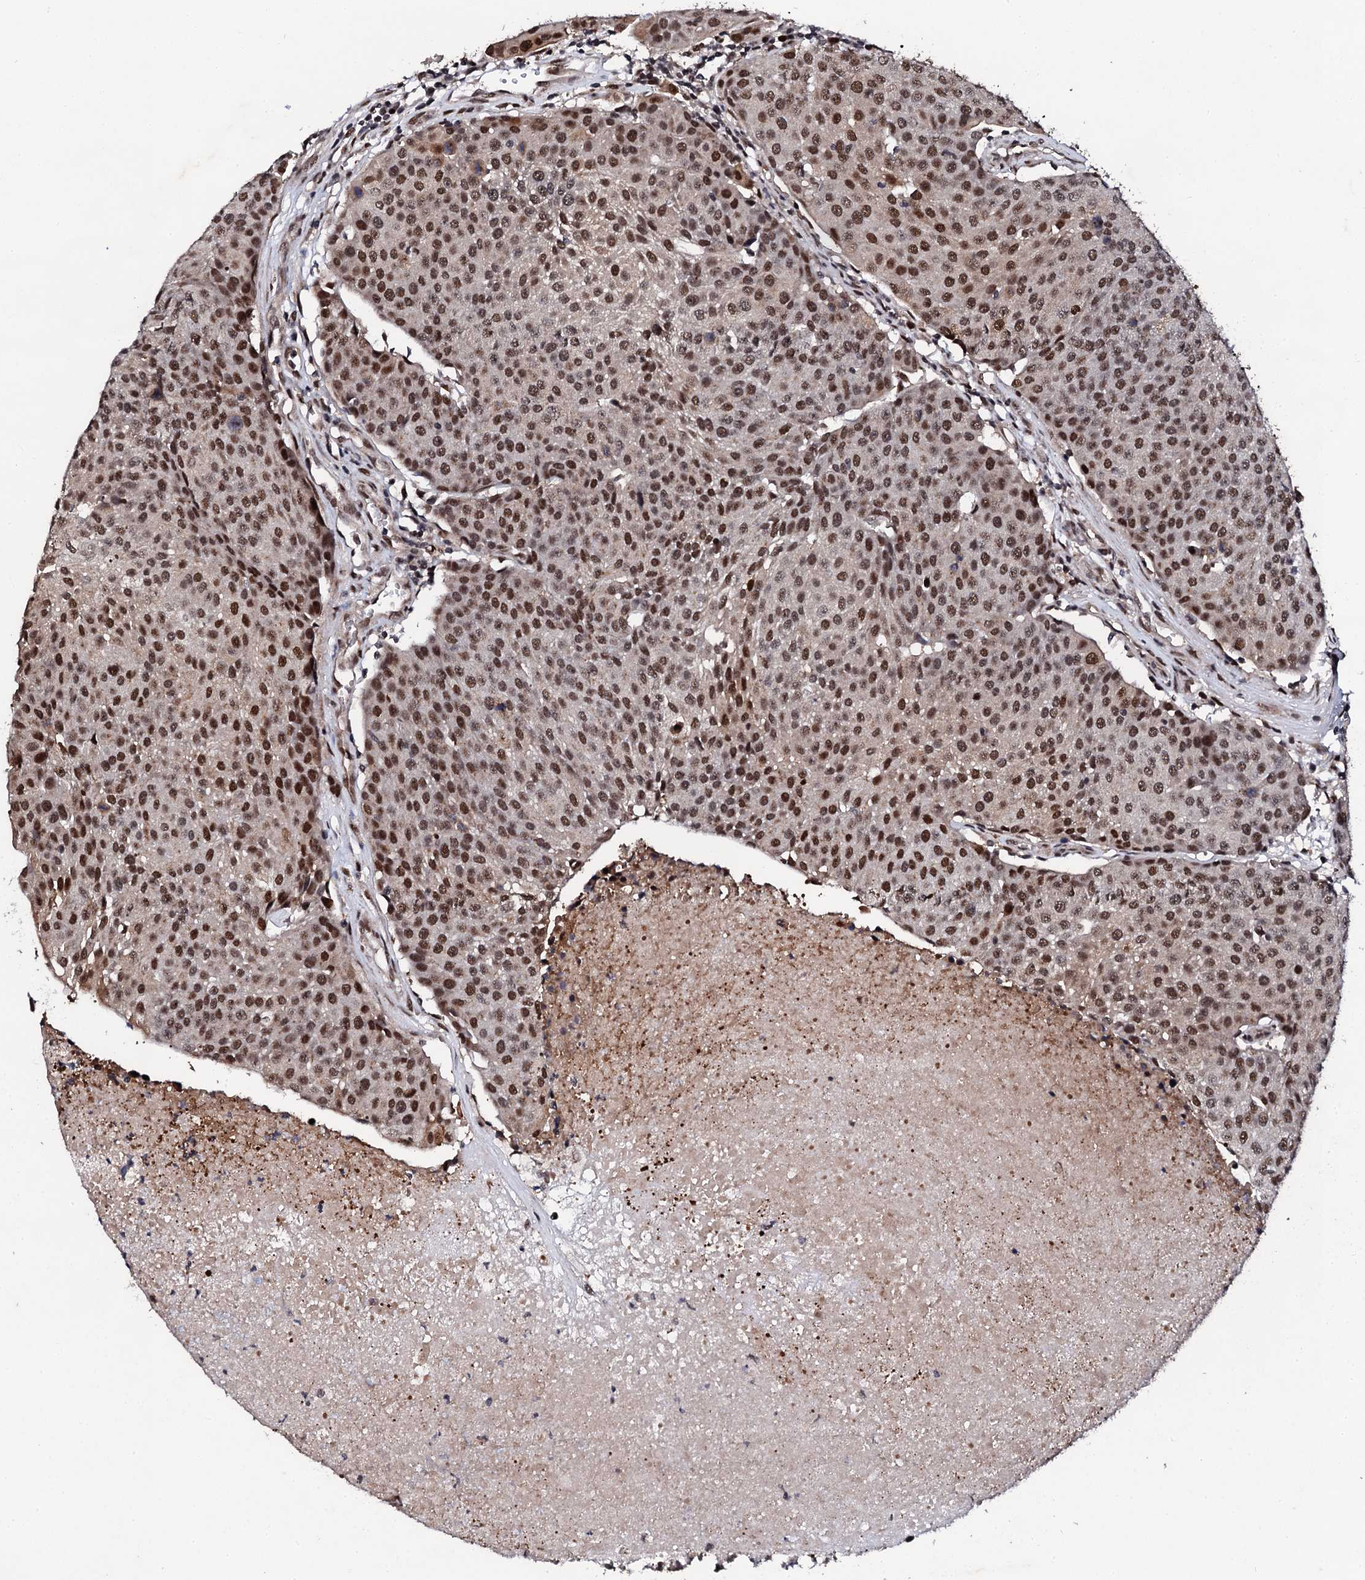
{"staining": {"intensity": "strong", "quantity": ">75%", "location": "nuclear"}, "tissue": "urothelial cancer", "cell_type": "Tumor cells", "image_type": "cancer", "snomed": [{"axis": "morphology", "description": "Urothelial carcinoma, High grade"}, {"axis": "topography", "description": "Urinary bladder"}], "caption": "DAB (3,3'-diaminobenzidine) immunohistochemical staining of high-grade urothelial carcinoma shows strong nuclear protein expression in about >75% of tumor cells. The protein of interest is stained brown, and the nuclei are stained in blue (DAB (3,3'-diaminobenzidine) IHC with brightfield microscopy, high magnification).", "gene": "CSTF3", "patient": {"sex": "female", "age": 85}}